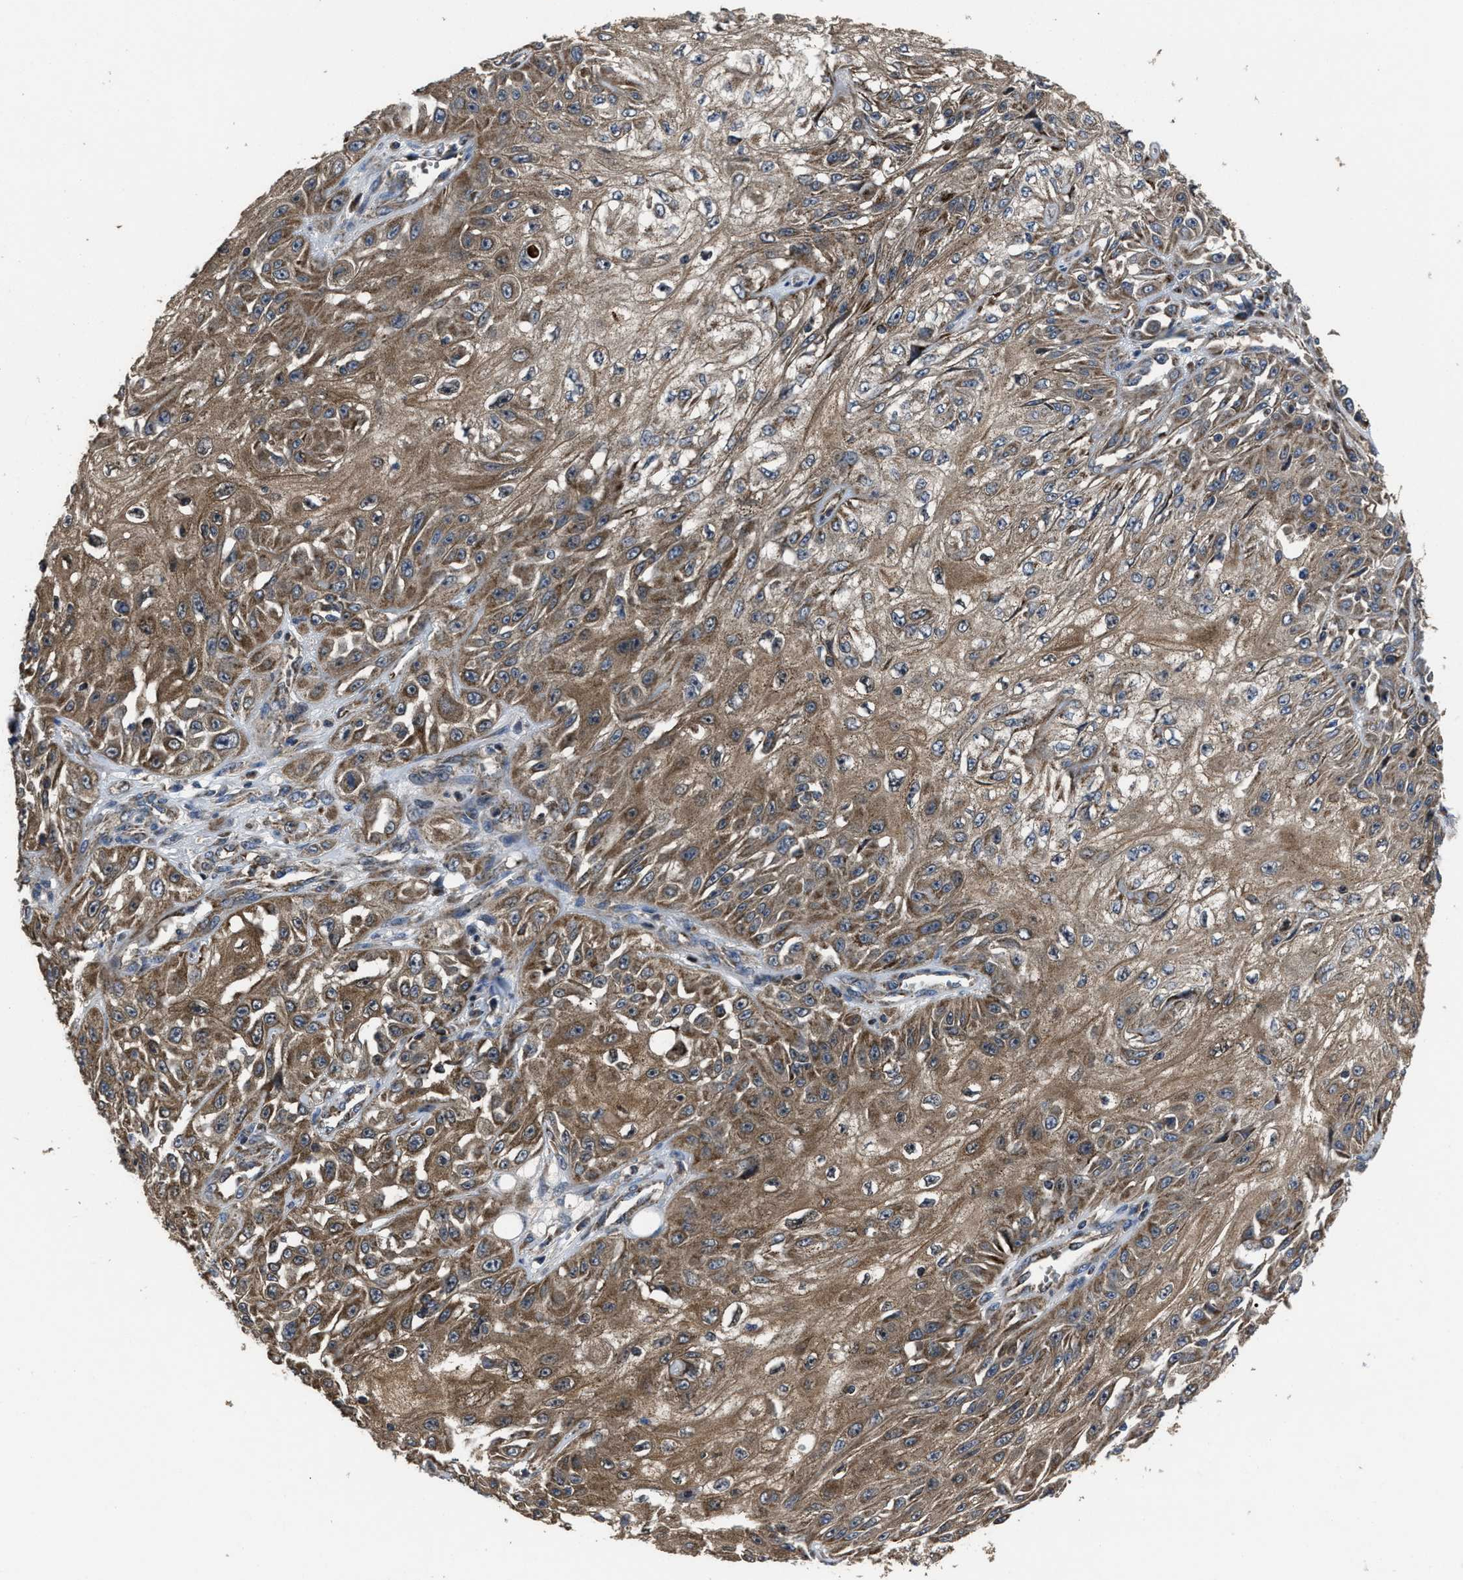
{"staining": {"intensity": "moderate", "quantity": ">75%", "location": "cytoplasmic/membranous"}, "tissue": "skin cancer", "cell_type": "Tumor cells", "image_type": "cancer", "snomed": [{"axis": "morphology", "description": "Squamous cell carcinoma, NOS"}, {"axis": "morphology", "description": "Squamous cell carcinoma, metastatic, NOS"}, {"axis": "topography", "description": "Skin"}, {"axis": "topography", "description": "Lymph node"}], "caption": "Protein analysis of skin cancer tissue displays moderate cytoplasmic/membranous expression in about >75% of tumor cells. Nuclei are stained in blue.", "gene": "PASK", "patient": {"sex": "male", "age": 75}}